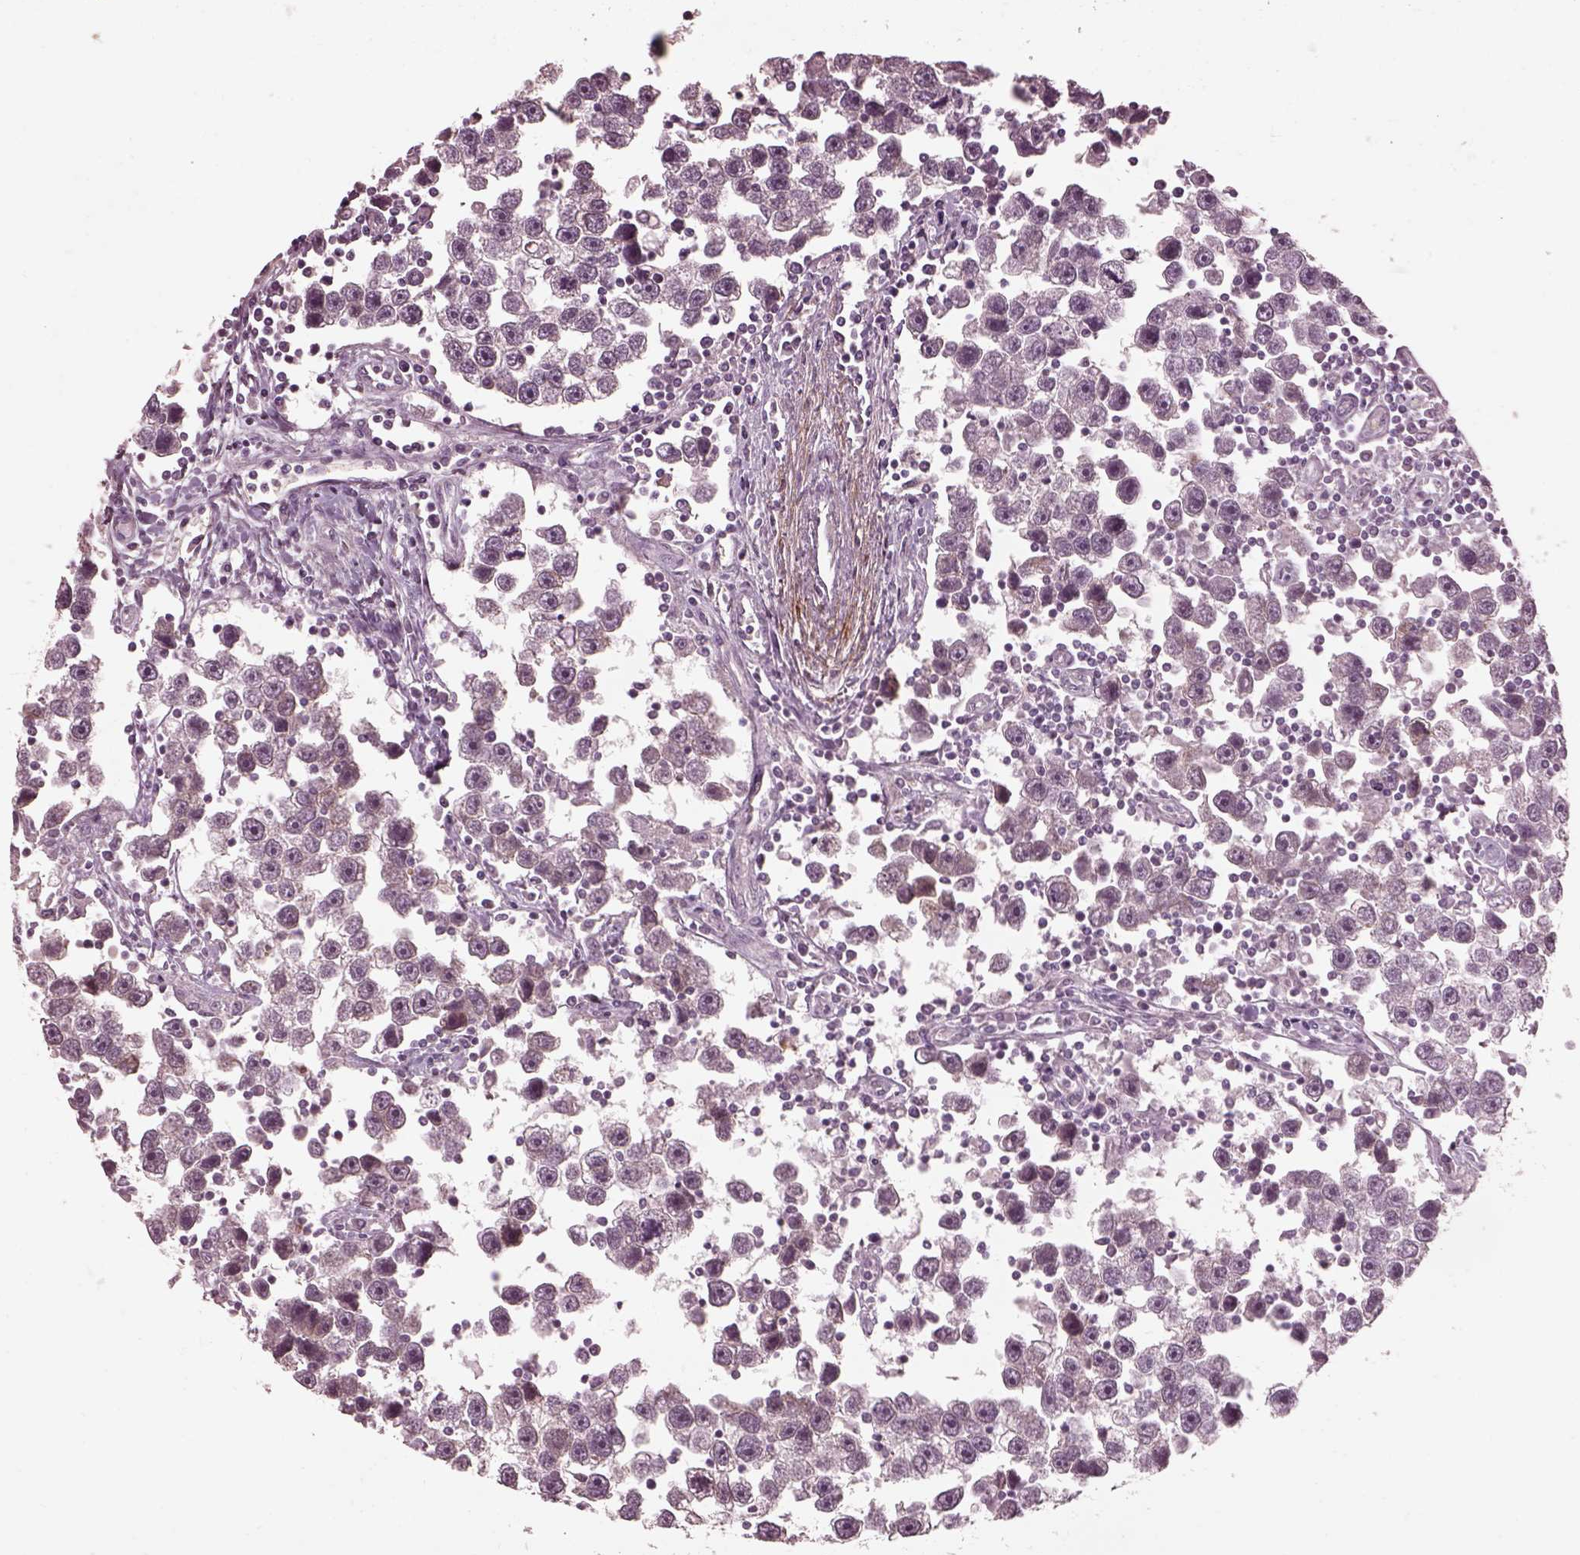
{"staining": {"intensity": "negative", "quantity": "none", "location": "none"}, "tissue": "testis cancer", "cell_type": "Tumor cells", "image_type": "cancer", "snomed": [{"axis": "morphology", "description": "Seminoma, NOS"}, {"axis": "topography", "description": "Testis"}], "caption": "Tumor cells show no significant protein positivity in testis cancer (seminoma).", "gene": "EFEMP1", "patient": {"sex": "male", "age": 30}}